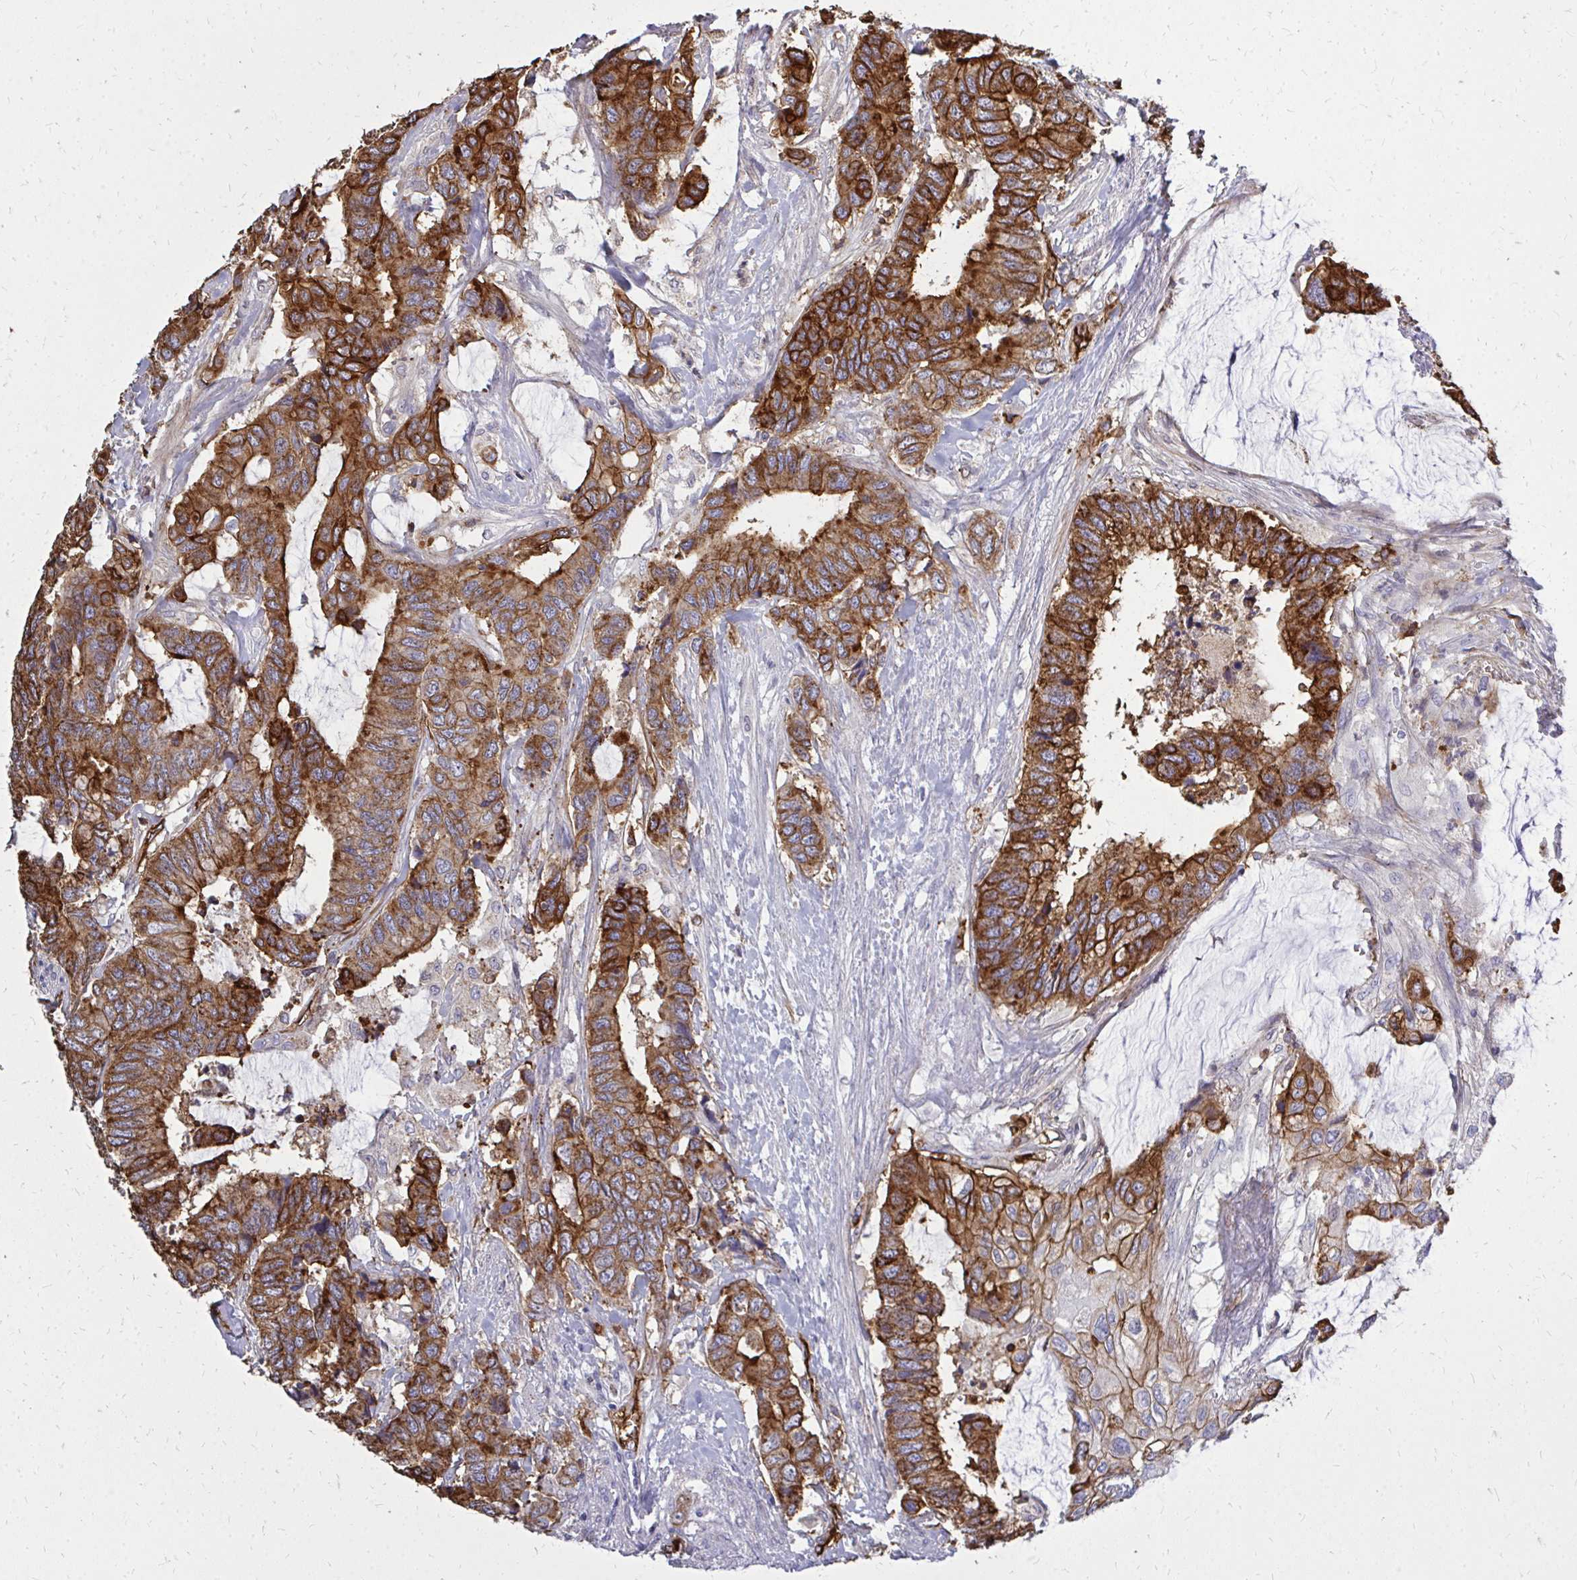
{"staining": {"intensity": "strong", "quantity": ">75%", "location": "cytoplasmic/membranous"}, "tissue": "colorectal cancer", "cell_type": "Tumor cells", "image_type": "cancer", "snomed": [{"axis": "morphology", "description": "Adenocarcinoma, NOS"}, {"axis": "topography", "description": "Rectum"}], "caption": "The histopathology image shows immunohistochemical staining of colorectal adenocarcinoma. There is strong cytoplasmic/membranous positivity is seen in approximately >75% of tumor cells.", "gene": "MARCKSL1", "patient": {"sex": "female", "age": 59}}